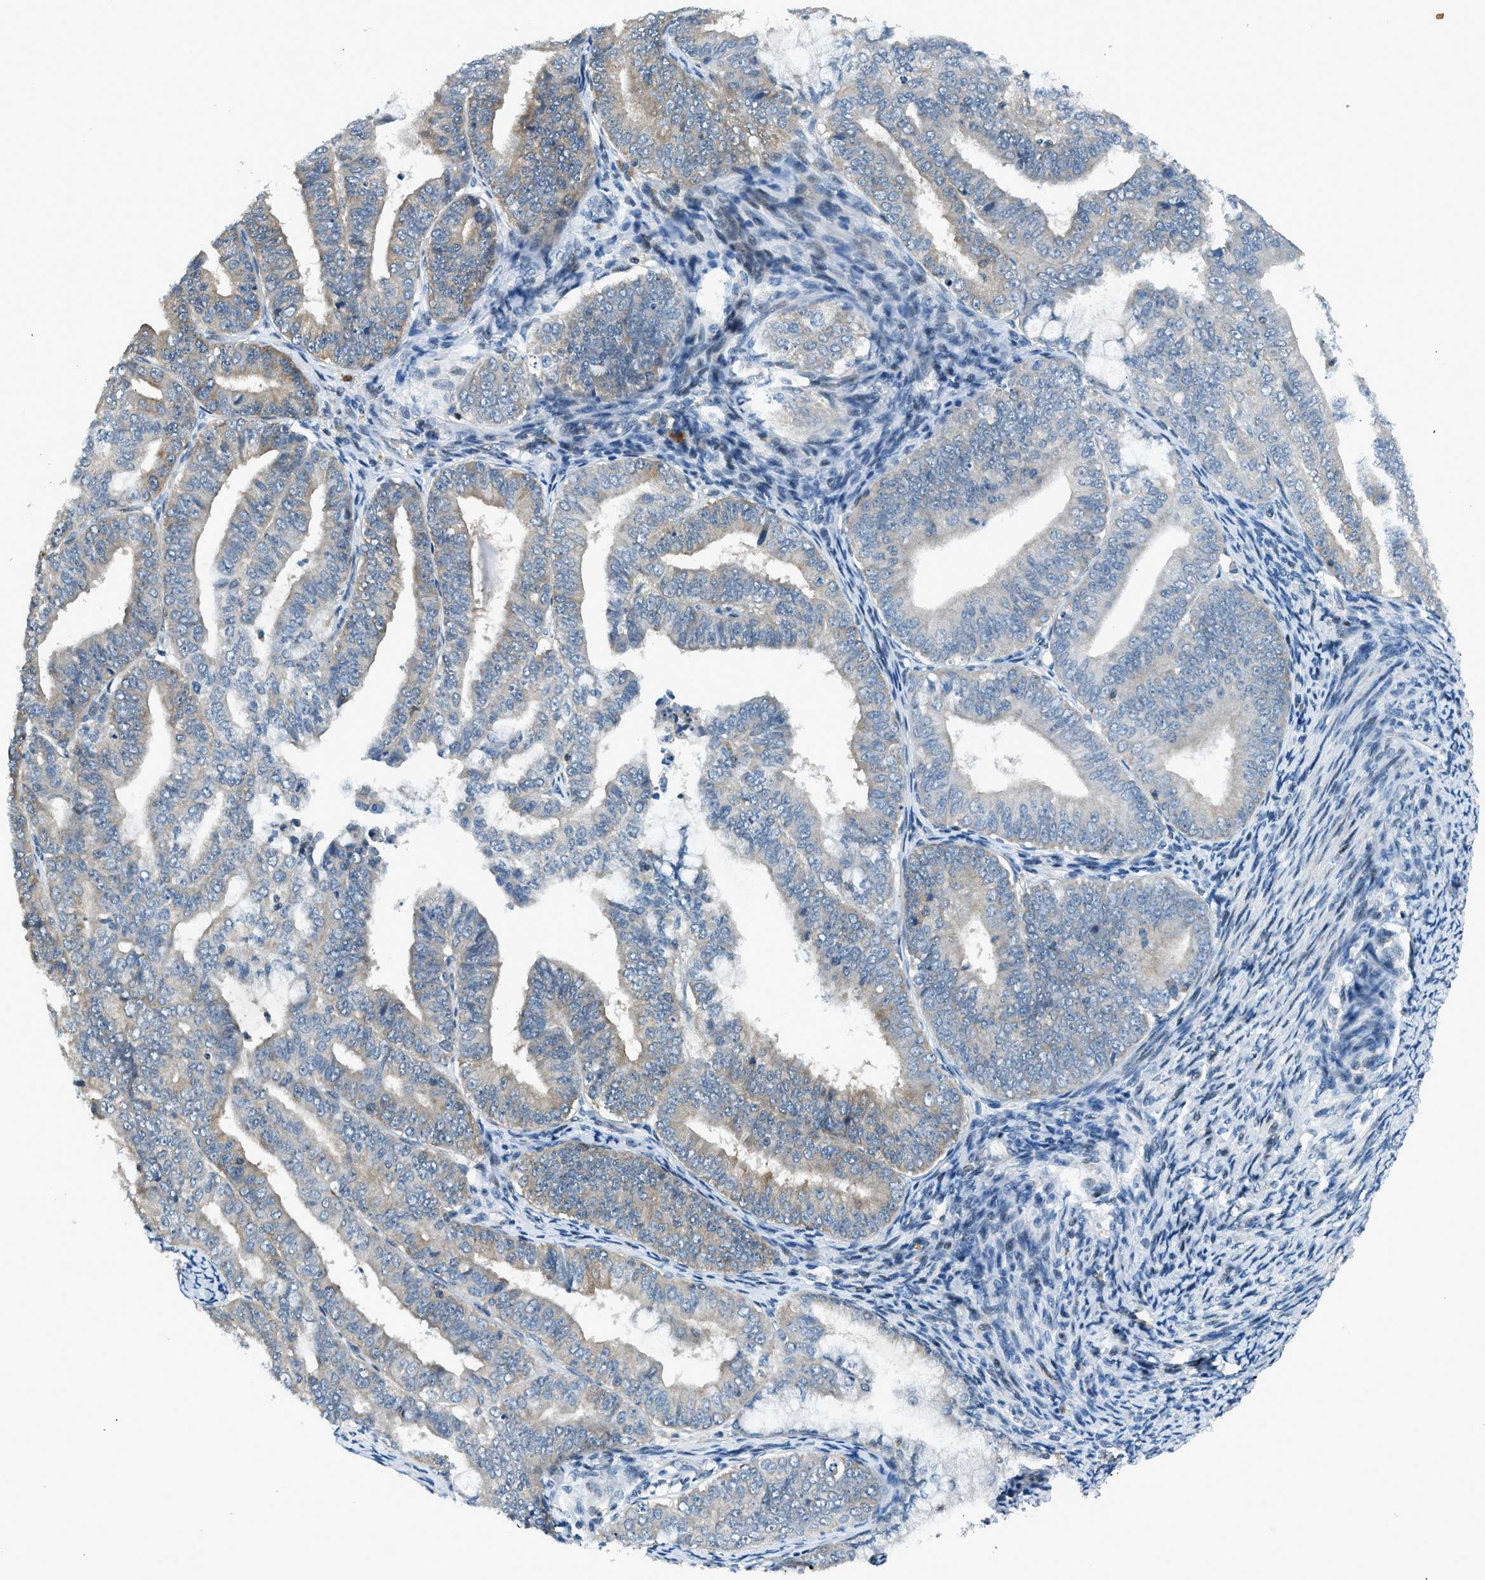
{"staining": {"intensity": "weak", "quantity": "25%-75%", "location": "cytoplasmic/membranous"}, "tissue": "endometrial cancer", "cell_type": "Tumor cells", "image_type": "cancer", "snomed": [{"axis": "morphology", "description": "Adenocarcinoma, NOS"}, {"axis": "topography", "description": "Endometrium"}], "caption": "A high-resolution photomicrograph shows IHC staining of endometrial cancer, which shows weak cytoplasmic/membranous staining in about 25%-75% of tumor cells.", "gene": "LMLN", "patient": {"sex": "female", "age": 63}}